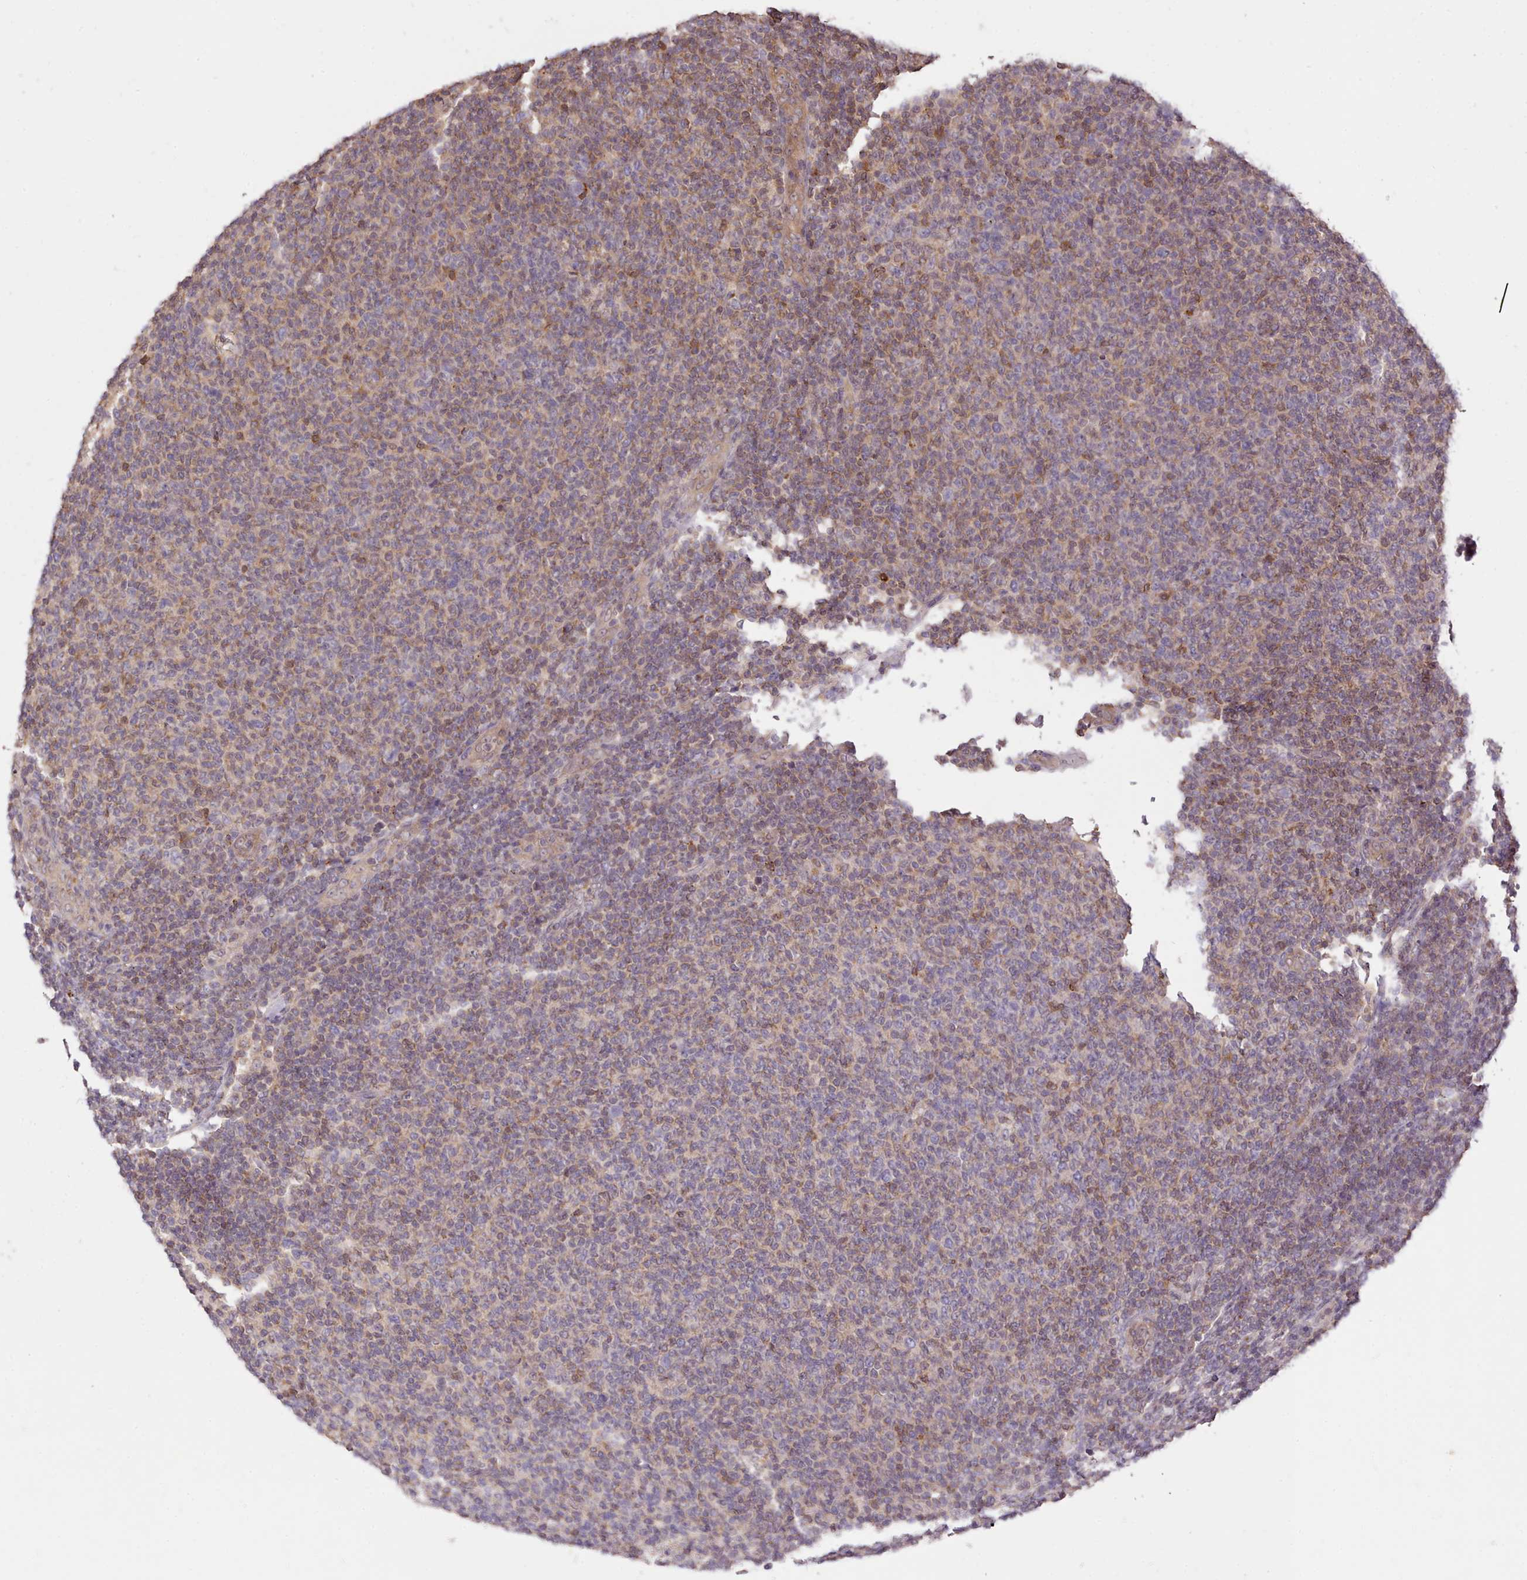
{"staining": {"intensity": "weak", "quantity": "25%-75%", "location": "cytoplasmic/membranous"}, "tissue": "lymphoma", "cell_type": "Tumor cells", "image_type": "cancer", "snomed": [{"axis": "morphology", "description": "Malignant lymphoma, non-Hodgkin's type, Low grade"}, {"axis": "topography", "description": "Lymph node"}], "caption": "The immunohistochemical stain labels weak cytoplasmic/membranous positivity in tumor cells of lymphoma tissue. (Brightfield microscopy of DAB IHC at high magnification).", "gene": "ARL17A", "patient": {"sex": "male", "age": 66}}